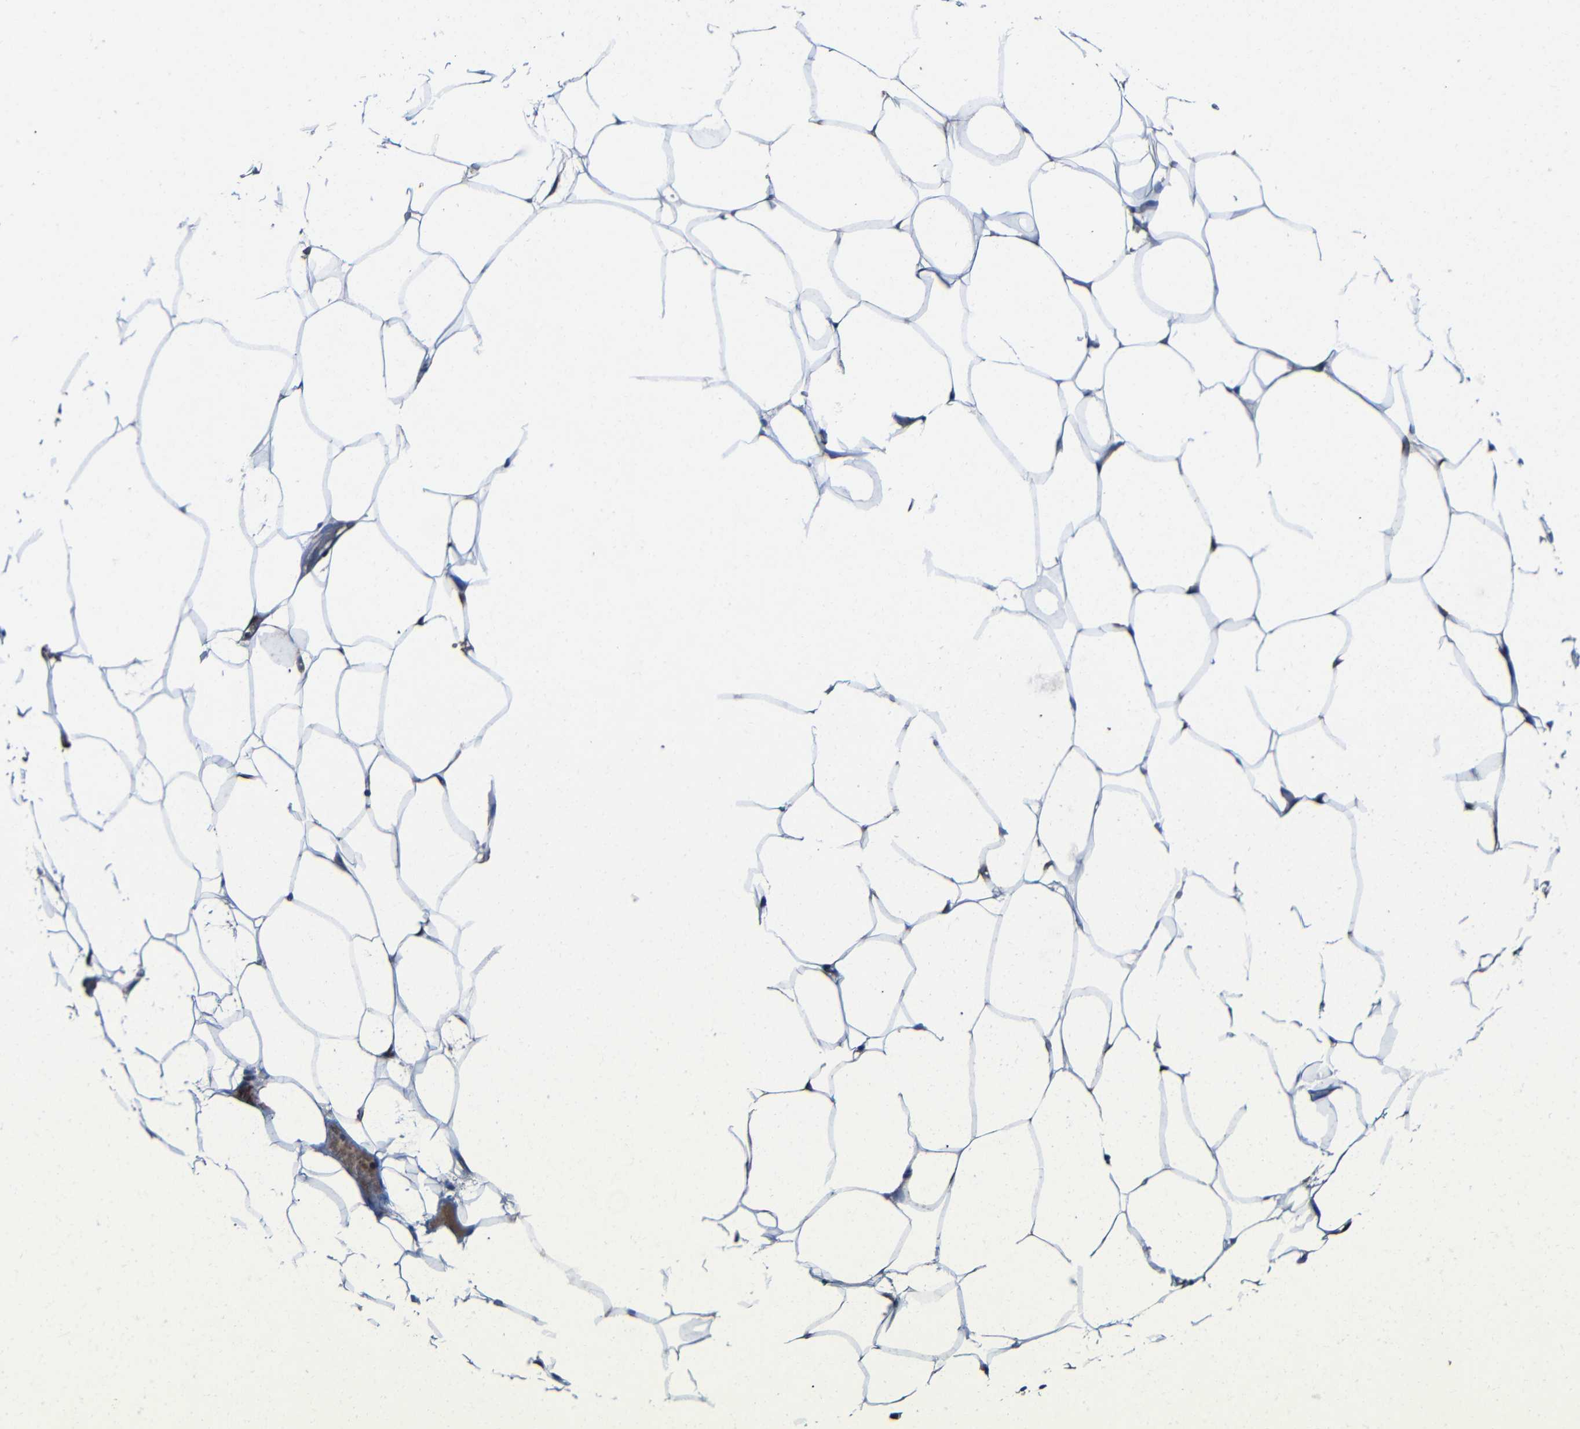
{"staining": {"intensity": "moderate", "quantity": "<25%", "location": "cytoplasmic/membranous"}, "tissue": "adipose tissue", "cell_type": "Adipocytes", "image_type": "normal", "snomed": [{"axis": "morphology", "description": "Normal tissue, NOS"}, {"axis": "topography", "description": "Breast"}, {"axis": "topography", "description": "Adipose tissue"}], "caption": "Brown immunohistochemical staining in benign human adipose tissue displays moderate cytoplasmic/membranous positivity in approximately <25% of adipocytes. The protein of interest is stained brown, and the nuclei are stained in blue (DAB IHC with brightfield microscopy, high magnification).", "gene": "CA5B", "patient": {"sex": "female", "age": 25}}